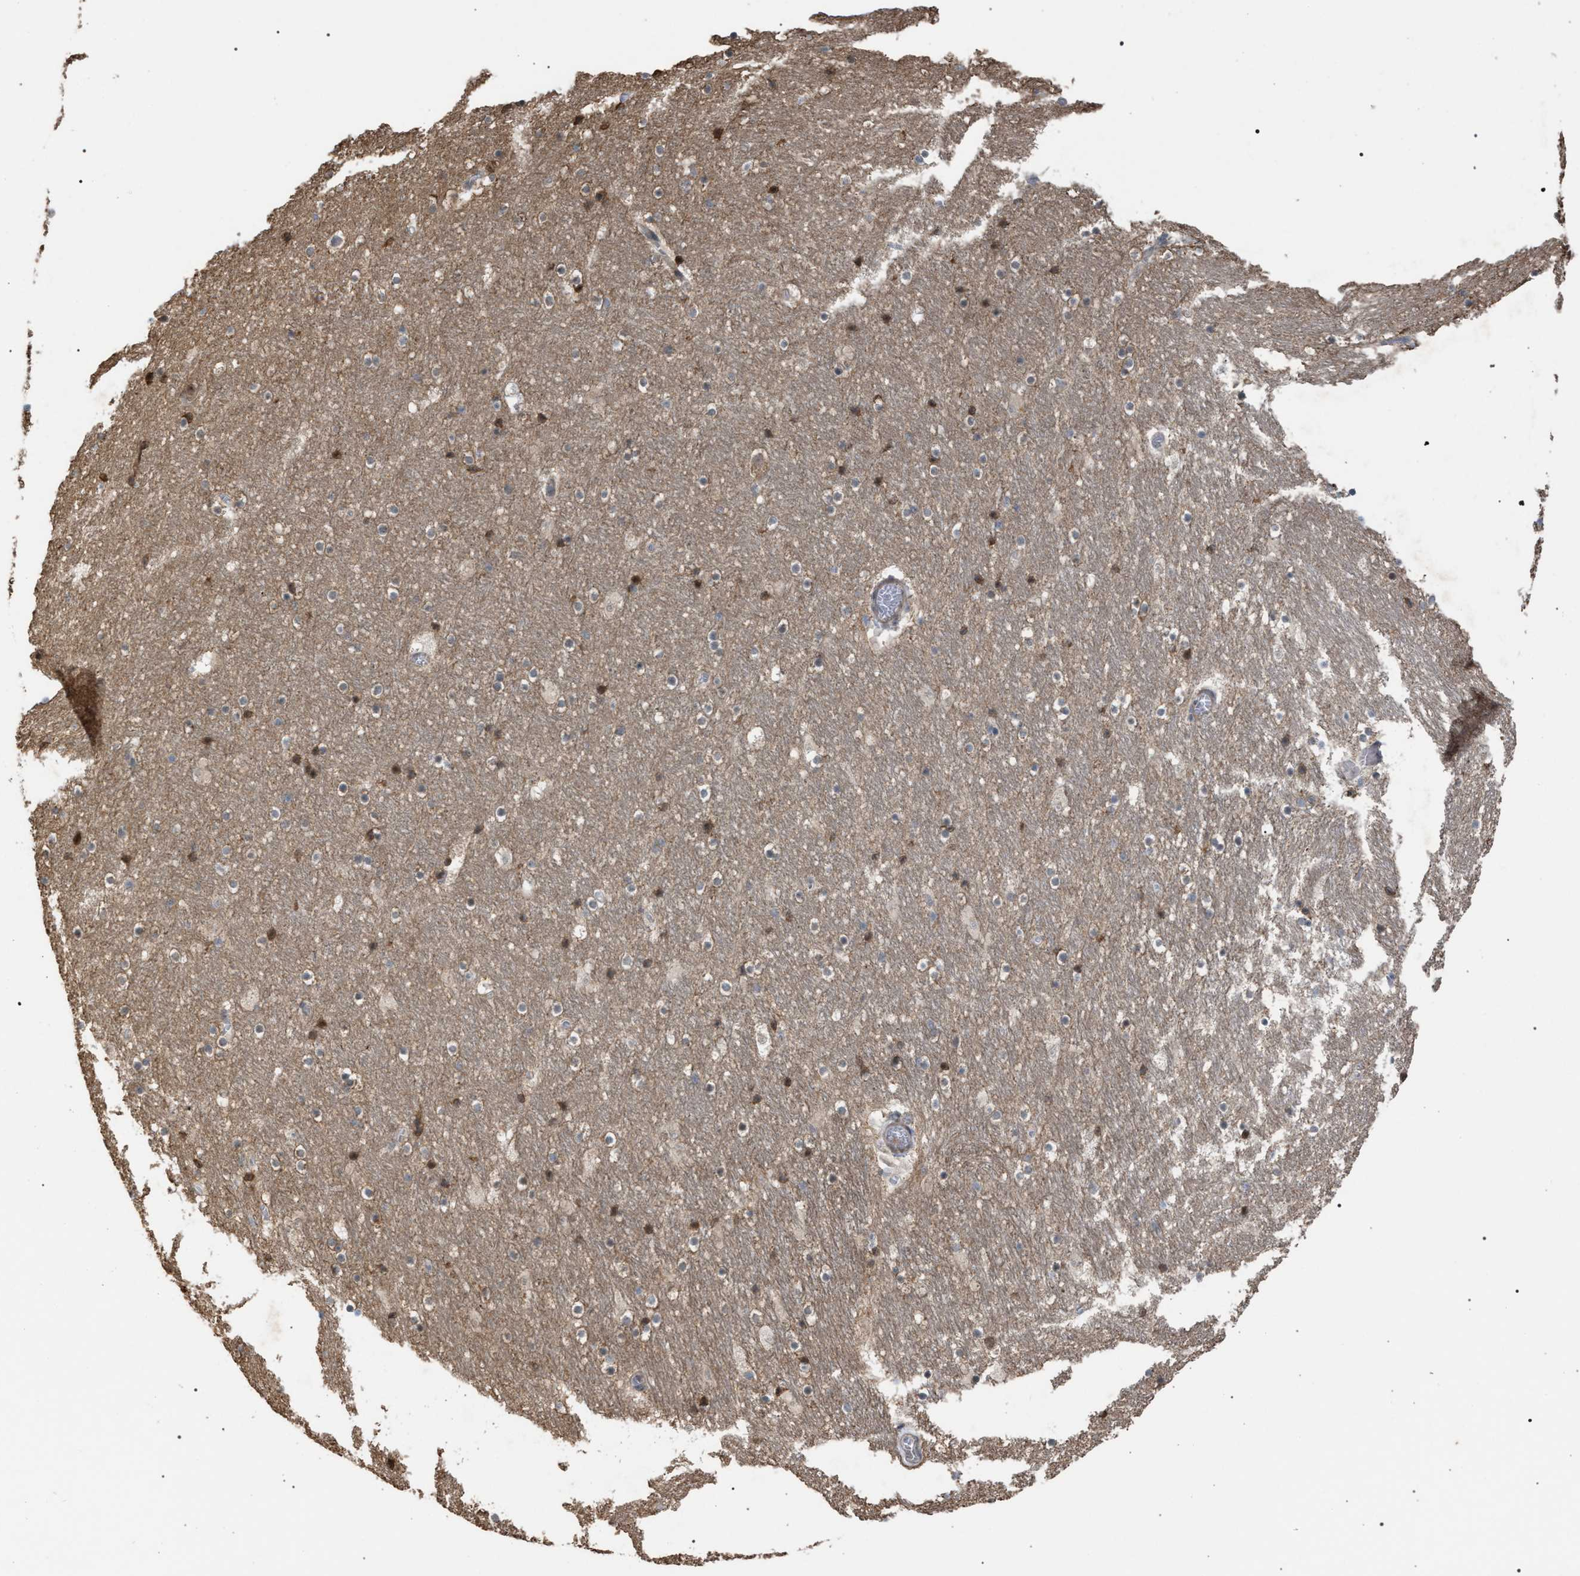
{"staining": {"intensity": "weak", "quantity": ">75%", "location": "cytoplasmic/membranous,nuclear"}, "tissue": "hippocampus", "cell_type": "Glial cells", "image_type": "normal", "snomed": [{"axis": "morphology", "description": "Normal tissue, NOS"}, {"axis": "topography", "description": "Hippocampus"}], "caption": "High-power microscopy captured an immunohistochemistry photomicrograph of normal hippocampus, revealing weak cytoplasmic/membranous,nuclear expression in about >75% of glial cells.", "gene": "IRAK4", "patient": {"sex": "male", "age": 45}}